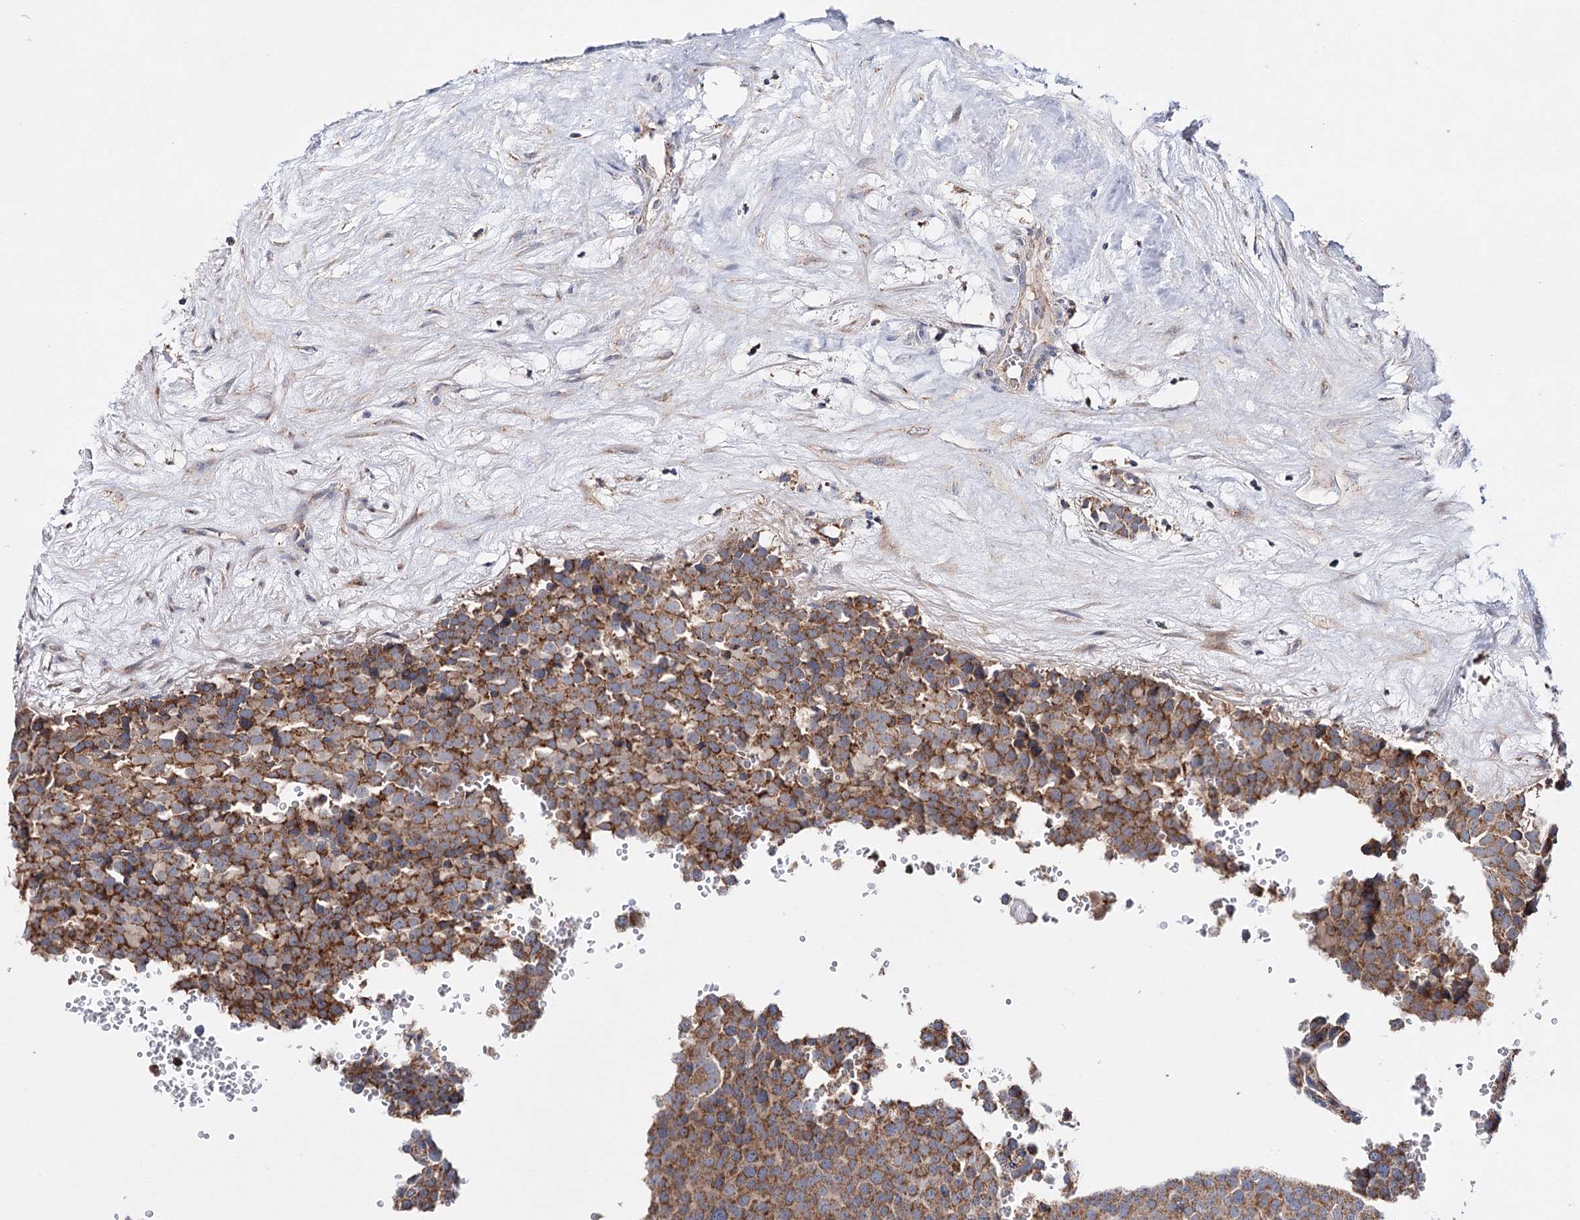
{"staining": {"intensity": "moderate", "quantity": ">75%", "location": "cytoplasmic/membranous"}, "tissue": "testis cancer", "cell_type": "Tumor cells", "image_type": "cancer", "snomed": [{"axis": "morphology", "description": "Seminoma, NOS"}, {"axis": "topography", "description": "Testis"}], "caption": "Protein staining of testis cancer tissue exhibits moderate cytoplasmic/membranous staining in about >75% of tumor cells.", "gene": "CFAP46", "patient": {"sex": "male", "age": 71}}